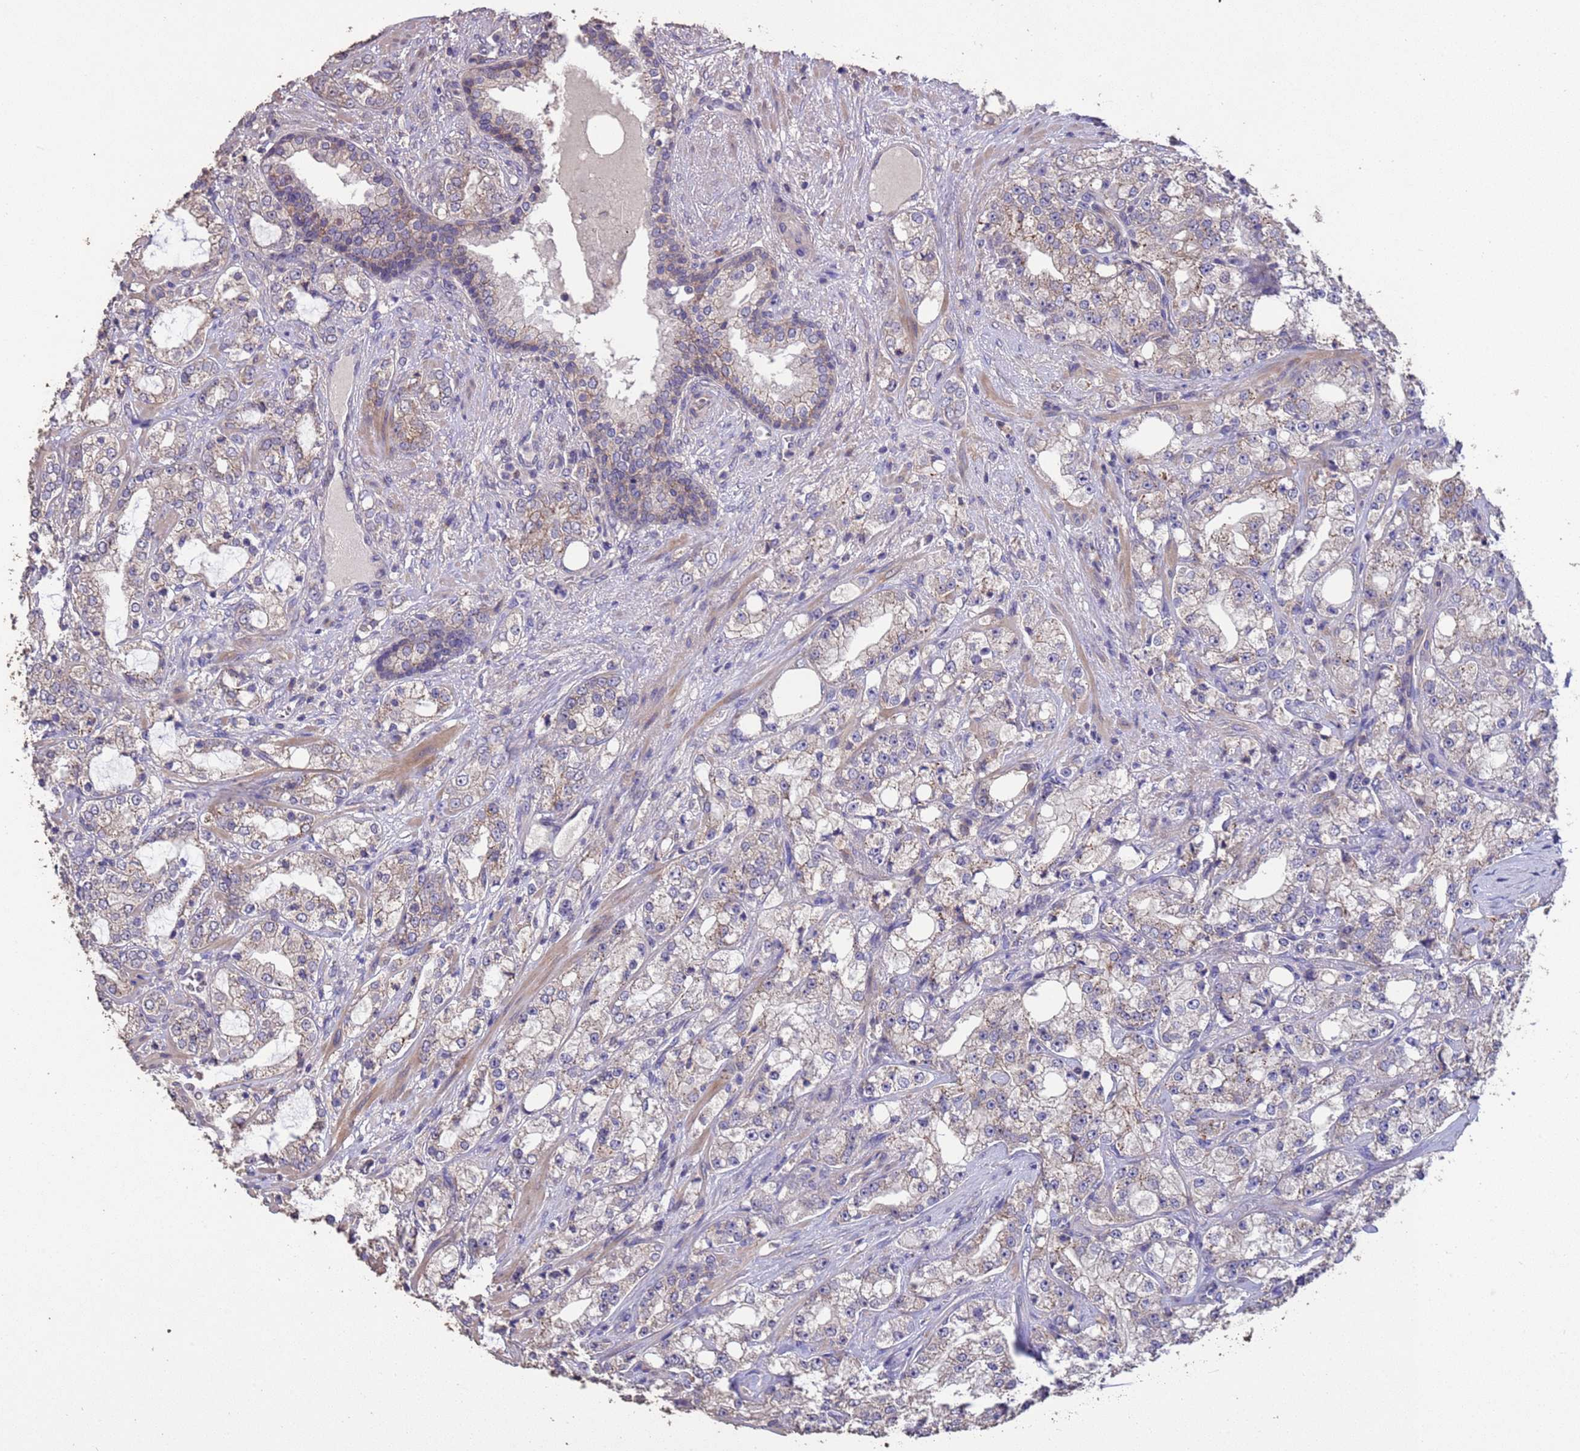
{"staining": {"intensity": "weak", "quantity": "<25%", "location": "cytoplasmic/membranous"}, "tissue": "prostate cancer", "cell_type": "Tumor cells", "image_type": "cancer", "snomed": [{"axis": "morphology", "description": "Adenocarcinoma, High grade"}, {"axis": "topography", "description": "Prostate"}], "caption": "Immunohistochemical staining of prostate high-grade adenocarcinoma shows no significant expression in tumor cells.", "gene": "SLC9B2", "patient": {"sex": "male", "age": 64}}